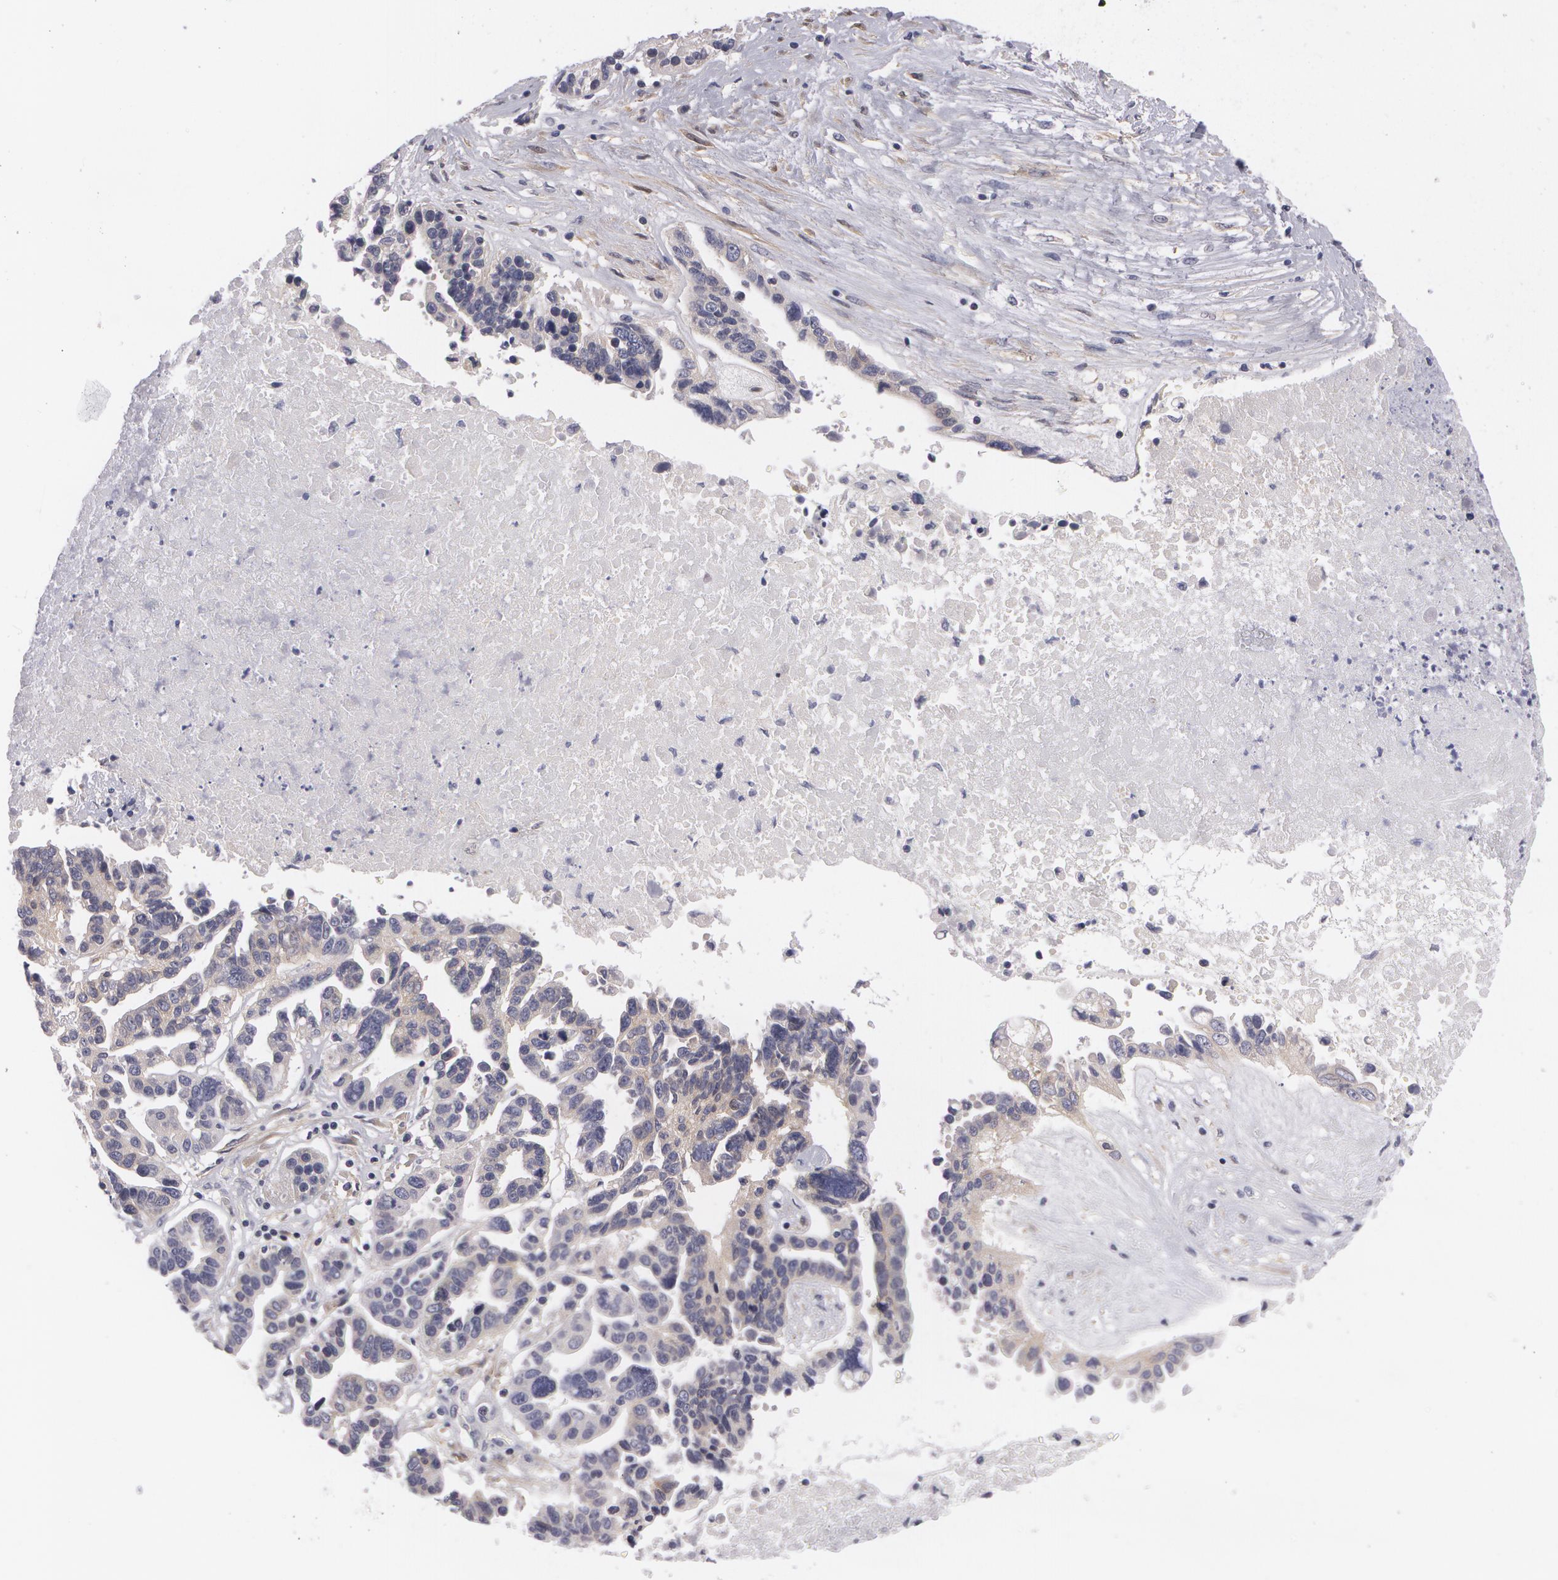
{"staining": {"intensity": "weak", "quantity": "25%-75%", "location": "cytoplasmic/membranous"}, "tissue": "ovarian cancer", "cell_type": "Tumor cells", "image_type": "cancer", "snomed": [{"axis": "morphology", "description": "Carcinoma, endometroid"}, {"axis": "morphology", "description": "Cystadenocarcinoma, serous, NOS"}, {"axis": "topography", "description": "Ovary"}], "caption": "This histopathology image exhibits ovarian serous cystadenocarcinoma stained with IHC to label a protein in brown. The cytoplasmic/membranous of tumor cells show weak positivity for the protein. Nuclei are counter-stained blue.", "gene": "CASK", "patient": {"sex": "female", "age": 45}}